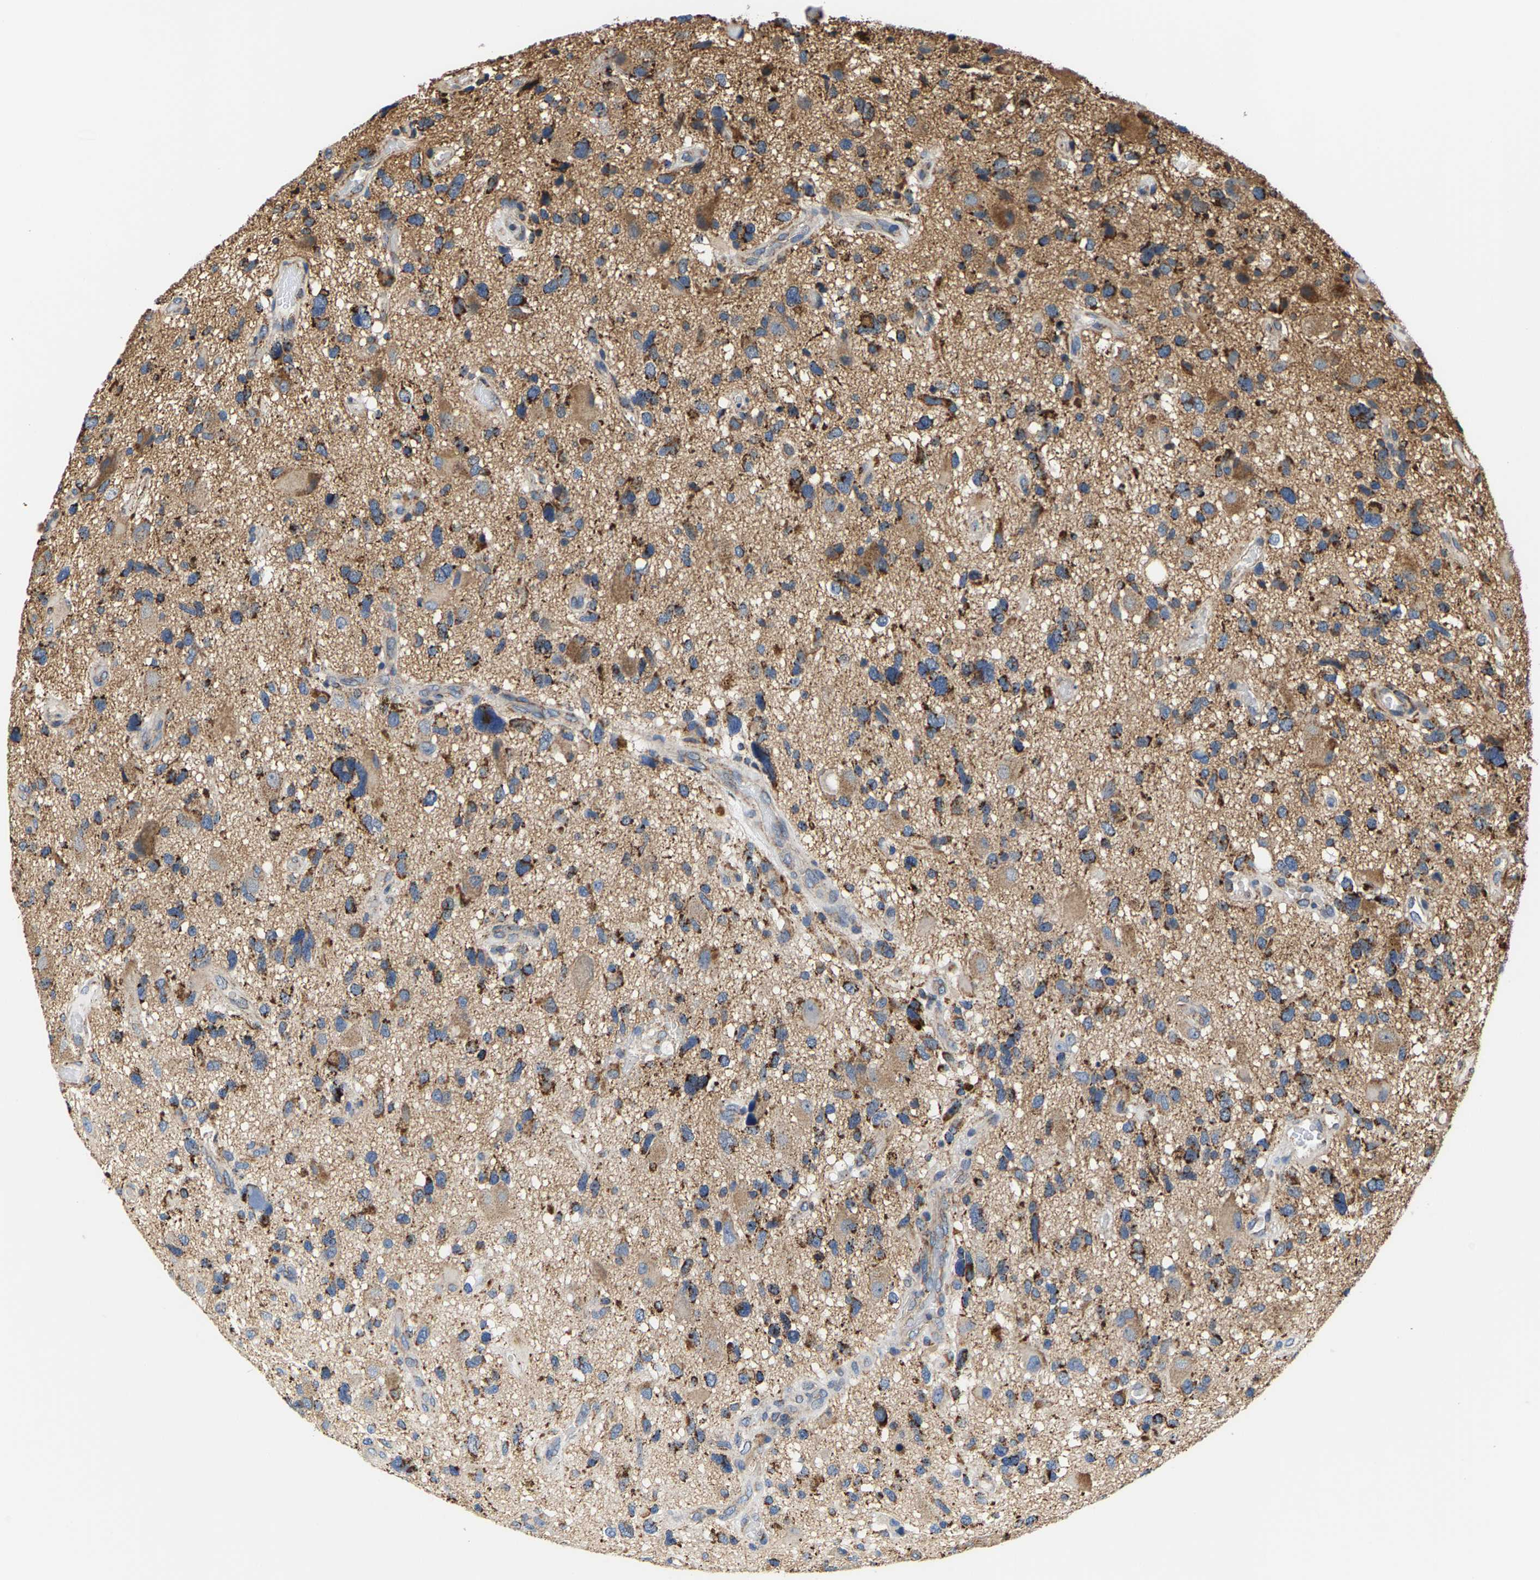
{"staining": {"intensity": "moderate", "quantity": ">75%", "location": "cytoplasmic/membranous"}, "tissue": "glioma", "cell_type": "Tumor cells", "image_type": "cancer", "snomed": [{"axis": "morphology", "description": "Glioma, malignant, High grade"}, {"axis": "topography", "description": "Brain"}], "caption": "There is medium levels of moderate cytoplasmic/membranous staining in tumor cells of glioma, as demonstrated by immunohistochemical staining (brown color).", "gene": "SHMT2", "patient": {"sex": "male", "age": 33}}